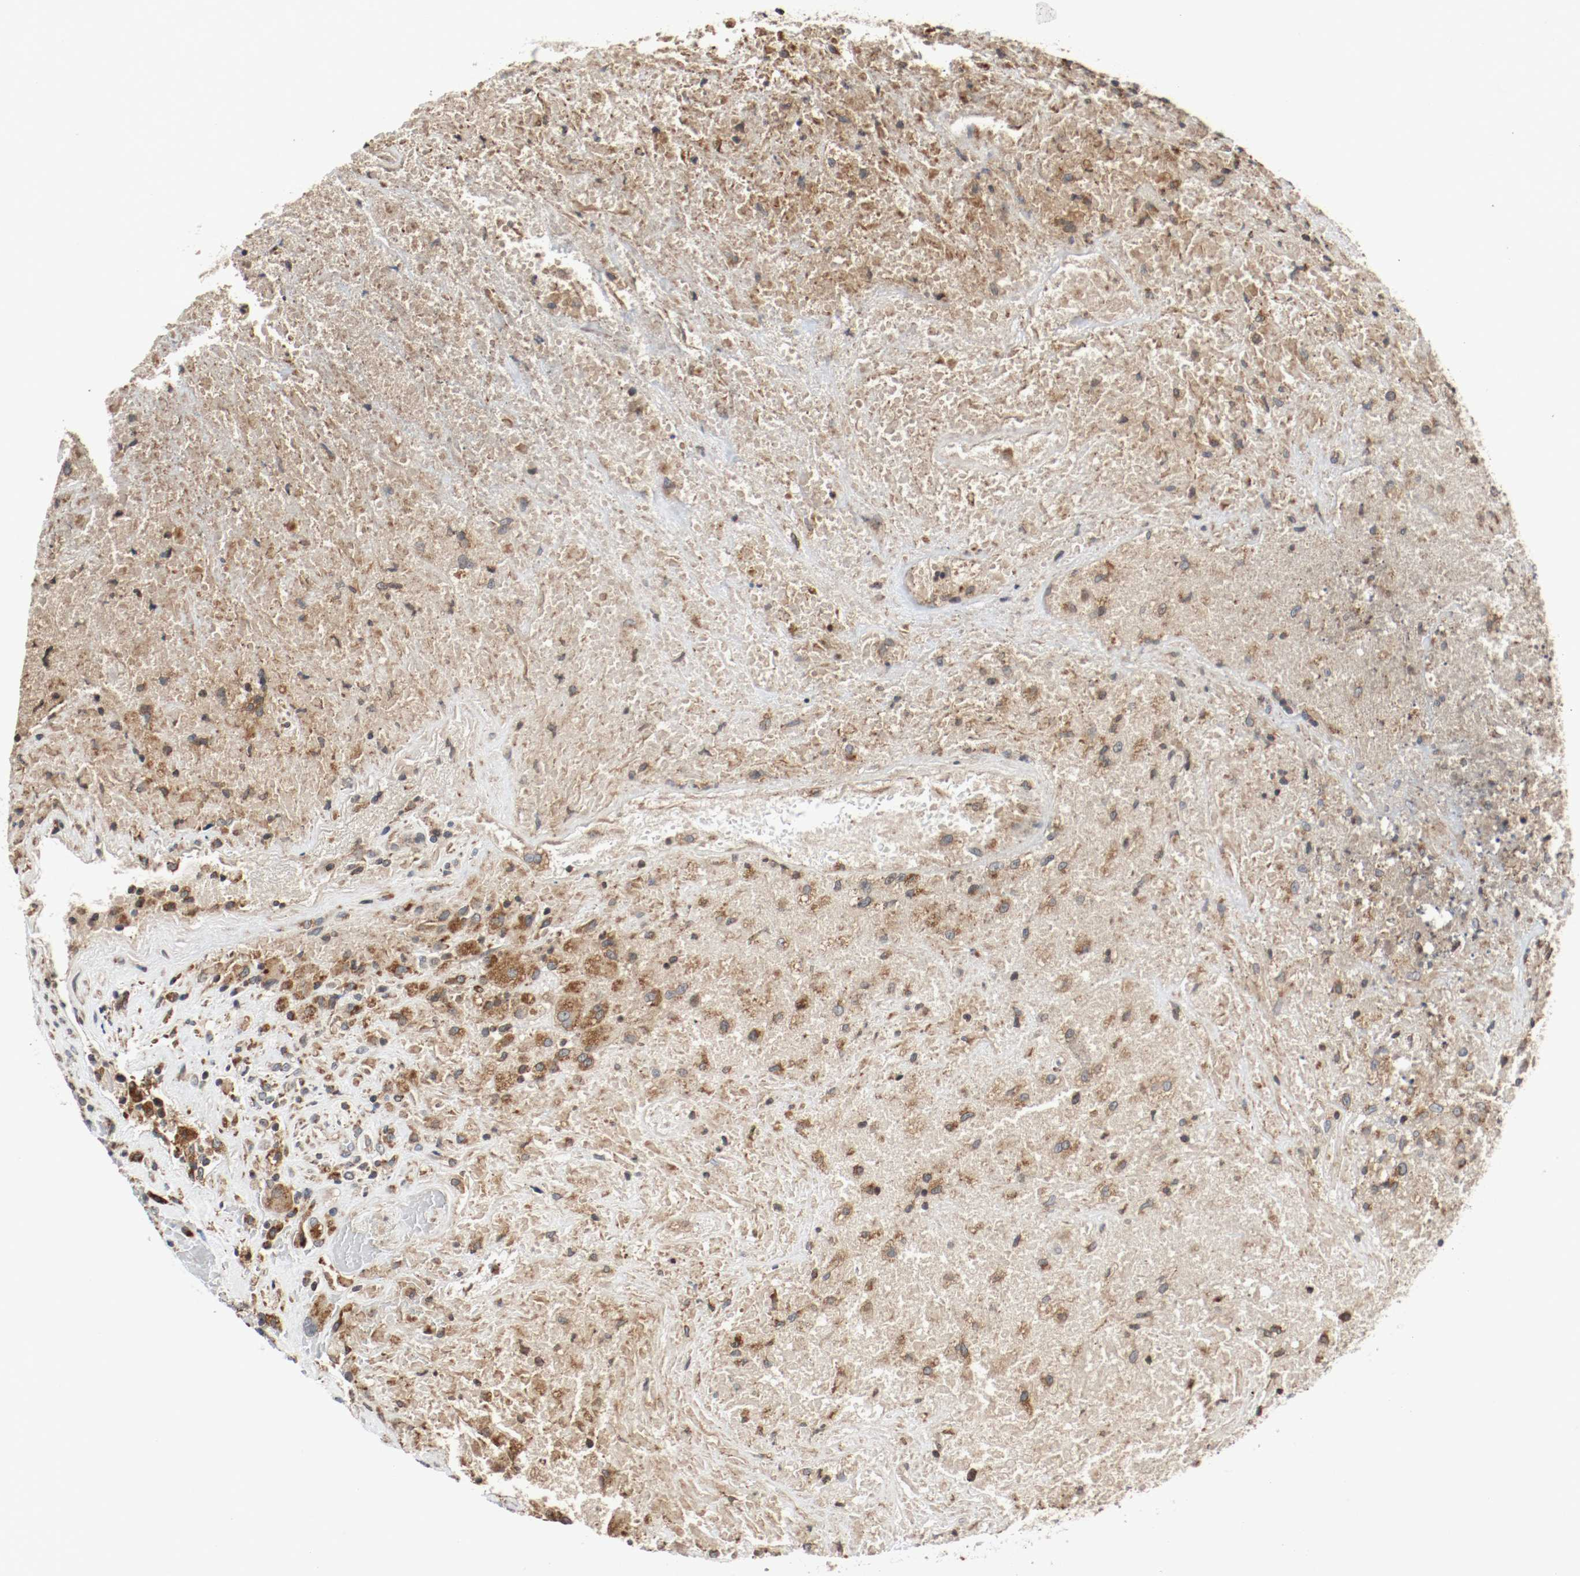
{"staining": {"intensity": "moderate", "quantity": ">75%", "location": "cytoplasmic/membranous"}, "tissue": "testis cancer", "cell_type": "Tumor cells", "image_type": "cancer", "snomed": [{"axis": "morphology", "description": "Necrosis, NOS"}, {"axis": "morphology", "description": "Carcinoma, Embryonal, NOS"}, {"axis": "topography", "description": "Testis"}], "caption": "A high-resolution micrograph shows immunohistochemistry (IHC) staining of testis embryonal carcinoma, which demonstrates moderate cytoplasmic/membranous positivity in approximately >75% of tumor cells.", "gene": "LAMP2", "patient": {"sex": "male", "age": 19}}